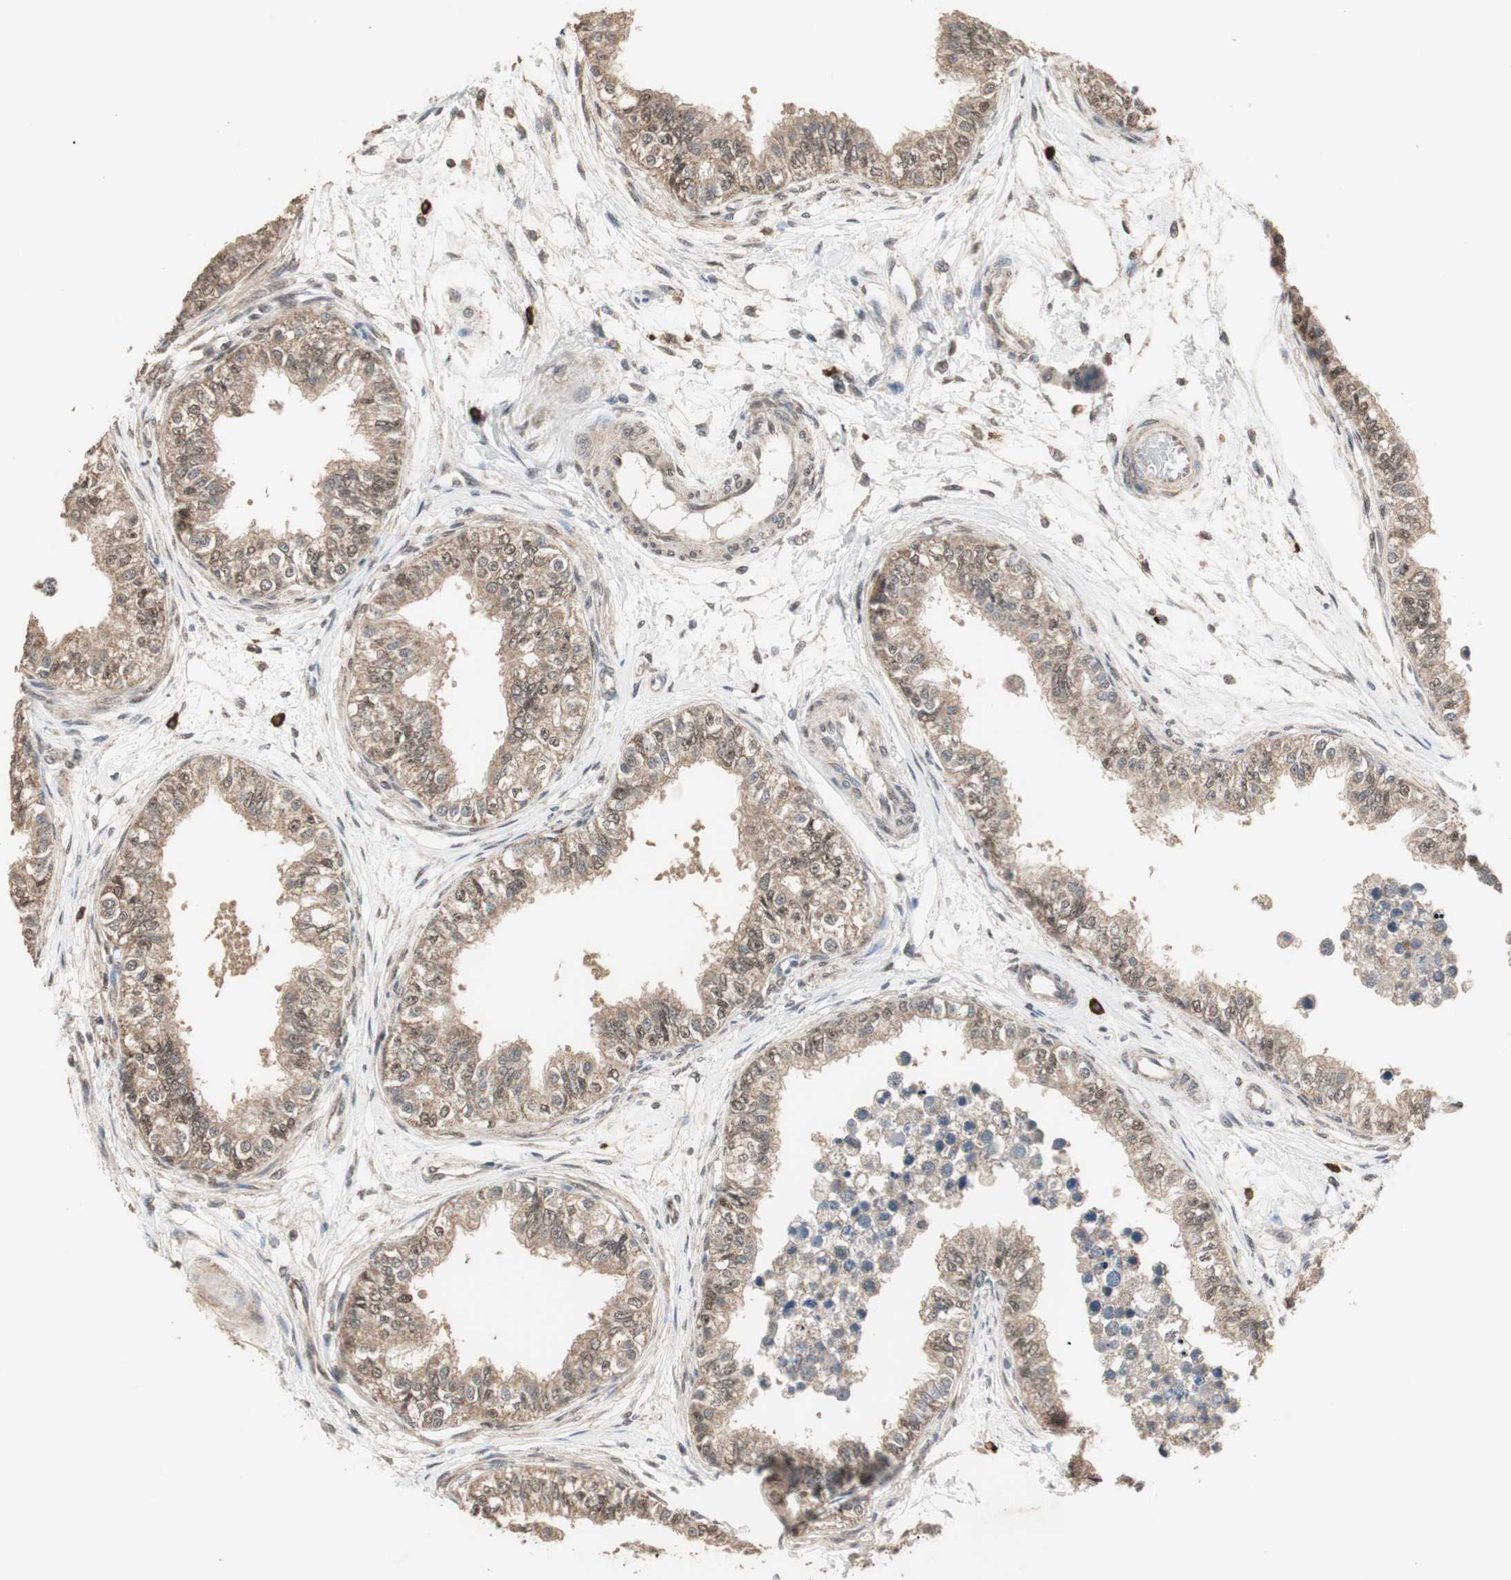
{"staining": {"intensity": "moderate", "quantity": ">75%", "location": "cytoplasmic/membranous,nuclear"}, "tissue": "epididymis", "cell_type": "Glandular cells", "image_type": "normal", "snomed": [{"axis": "morphology", "description": "Normal tissue, NOS"}, {"axis": "morphology", "description": "Adenocarcinoma, metastatic, NOS"}, {"axis": "topography", "description": "Testis"}, {"axis": "topography", "description": "Epididymis"}], "caption": "This photomicrograph shows immunohistochemistry staining of normal epididymis, with medium moderate cytoplasmic/membranous,nuclear positivity in about >75% of glandular cells.", "gene": "ZHX2", "patient": {"sex": "male", "age": 26}}